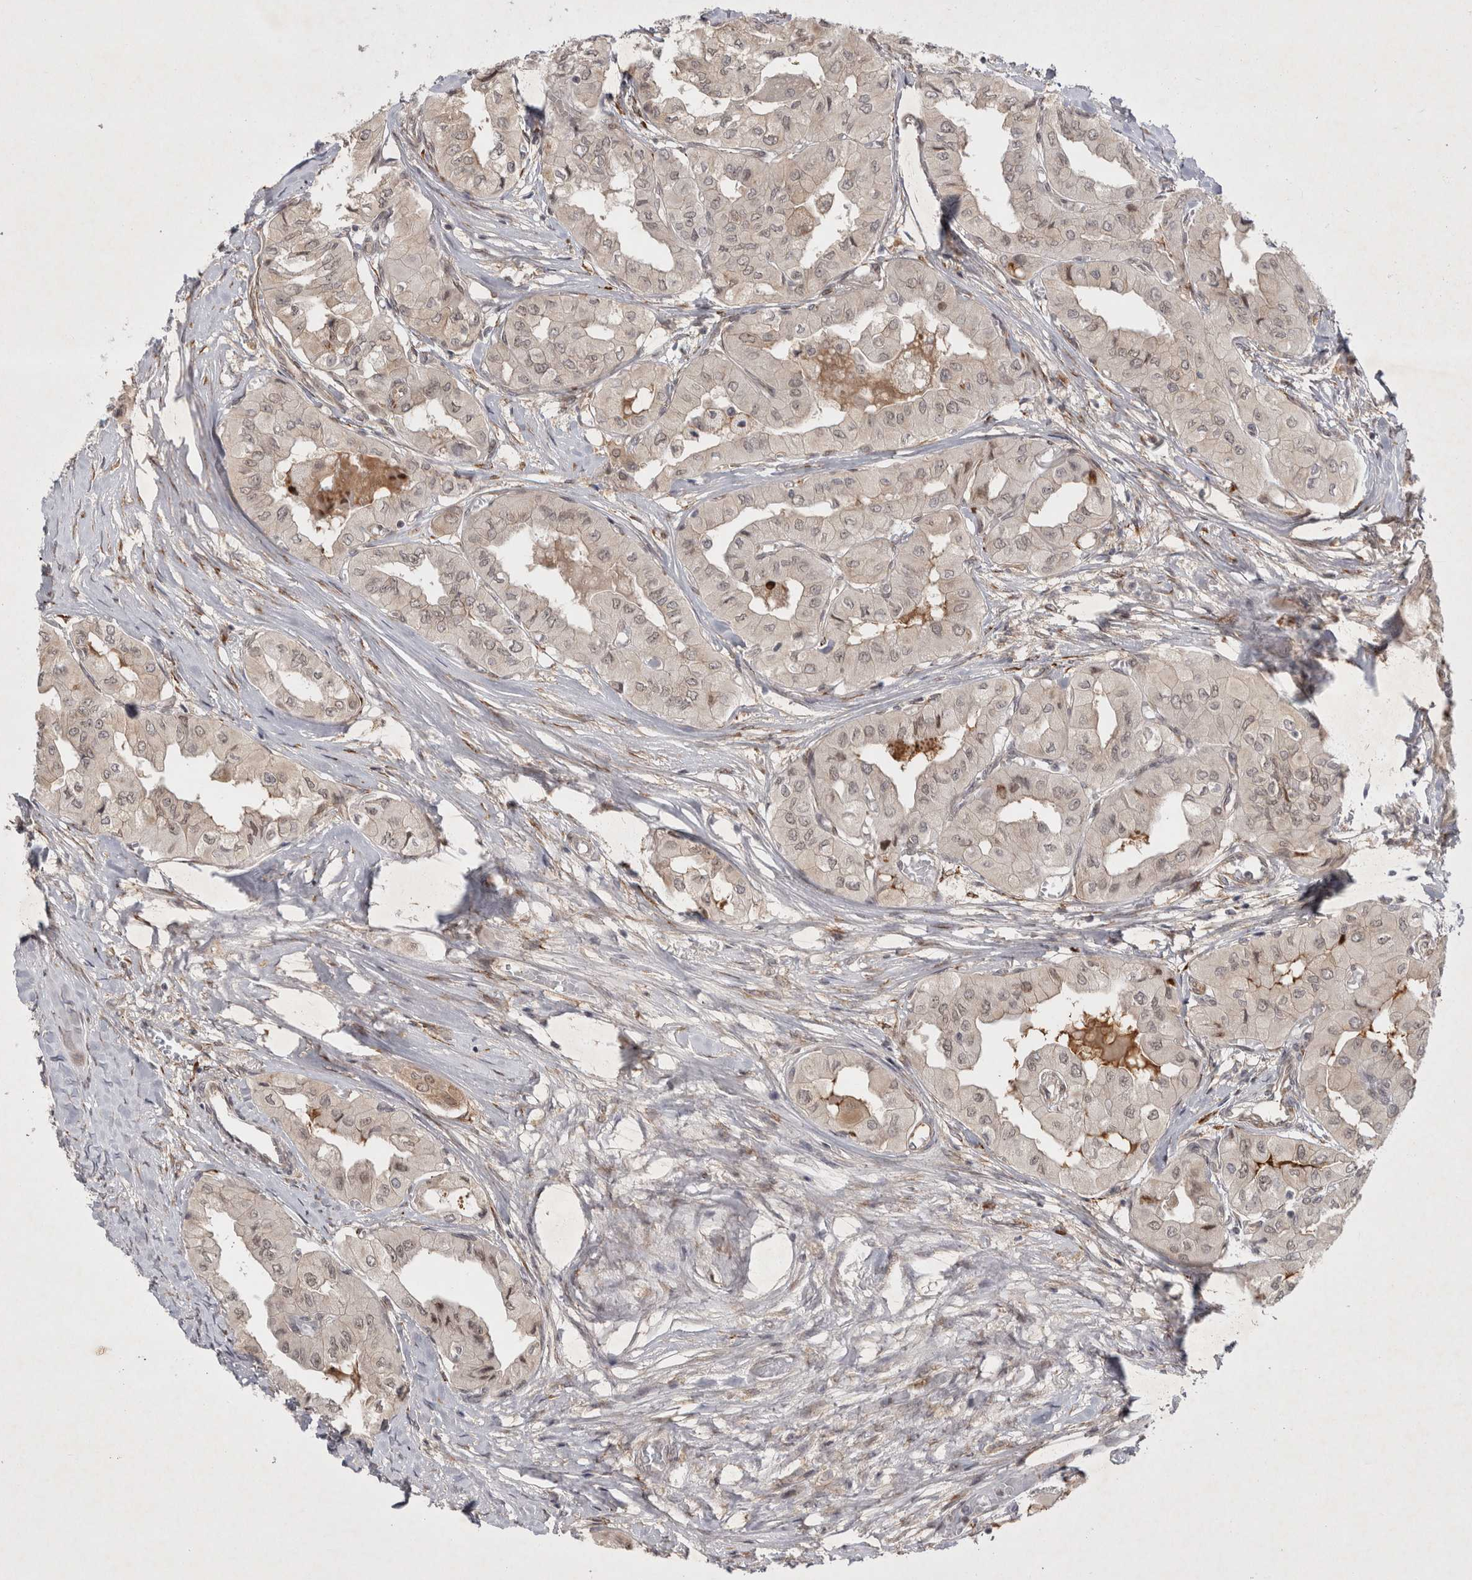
{"staining": {"intensity": "weak", "quantity": "<25%", "location": "nuclear"}, "tissue": "thyroid cancer", "cell_type": "Tumor cells", "image_type": "cancer", "snomed": [{"axis": "morphology", "description": "Papillary adenocarcinoma, NOS"}, {"axis": "topography", "description": "Thyroid gland"}], "caption": "Thyroid papillary adenocarcinoma stained for a protein using immunohistochemistry (IHC) demonstrates no expression tumor cells.", "gene": "ZNF318", "patient": {"sex": "female", "age": 59}}